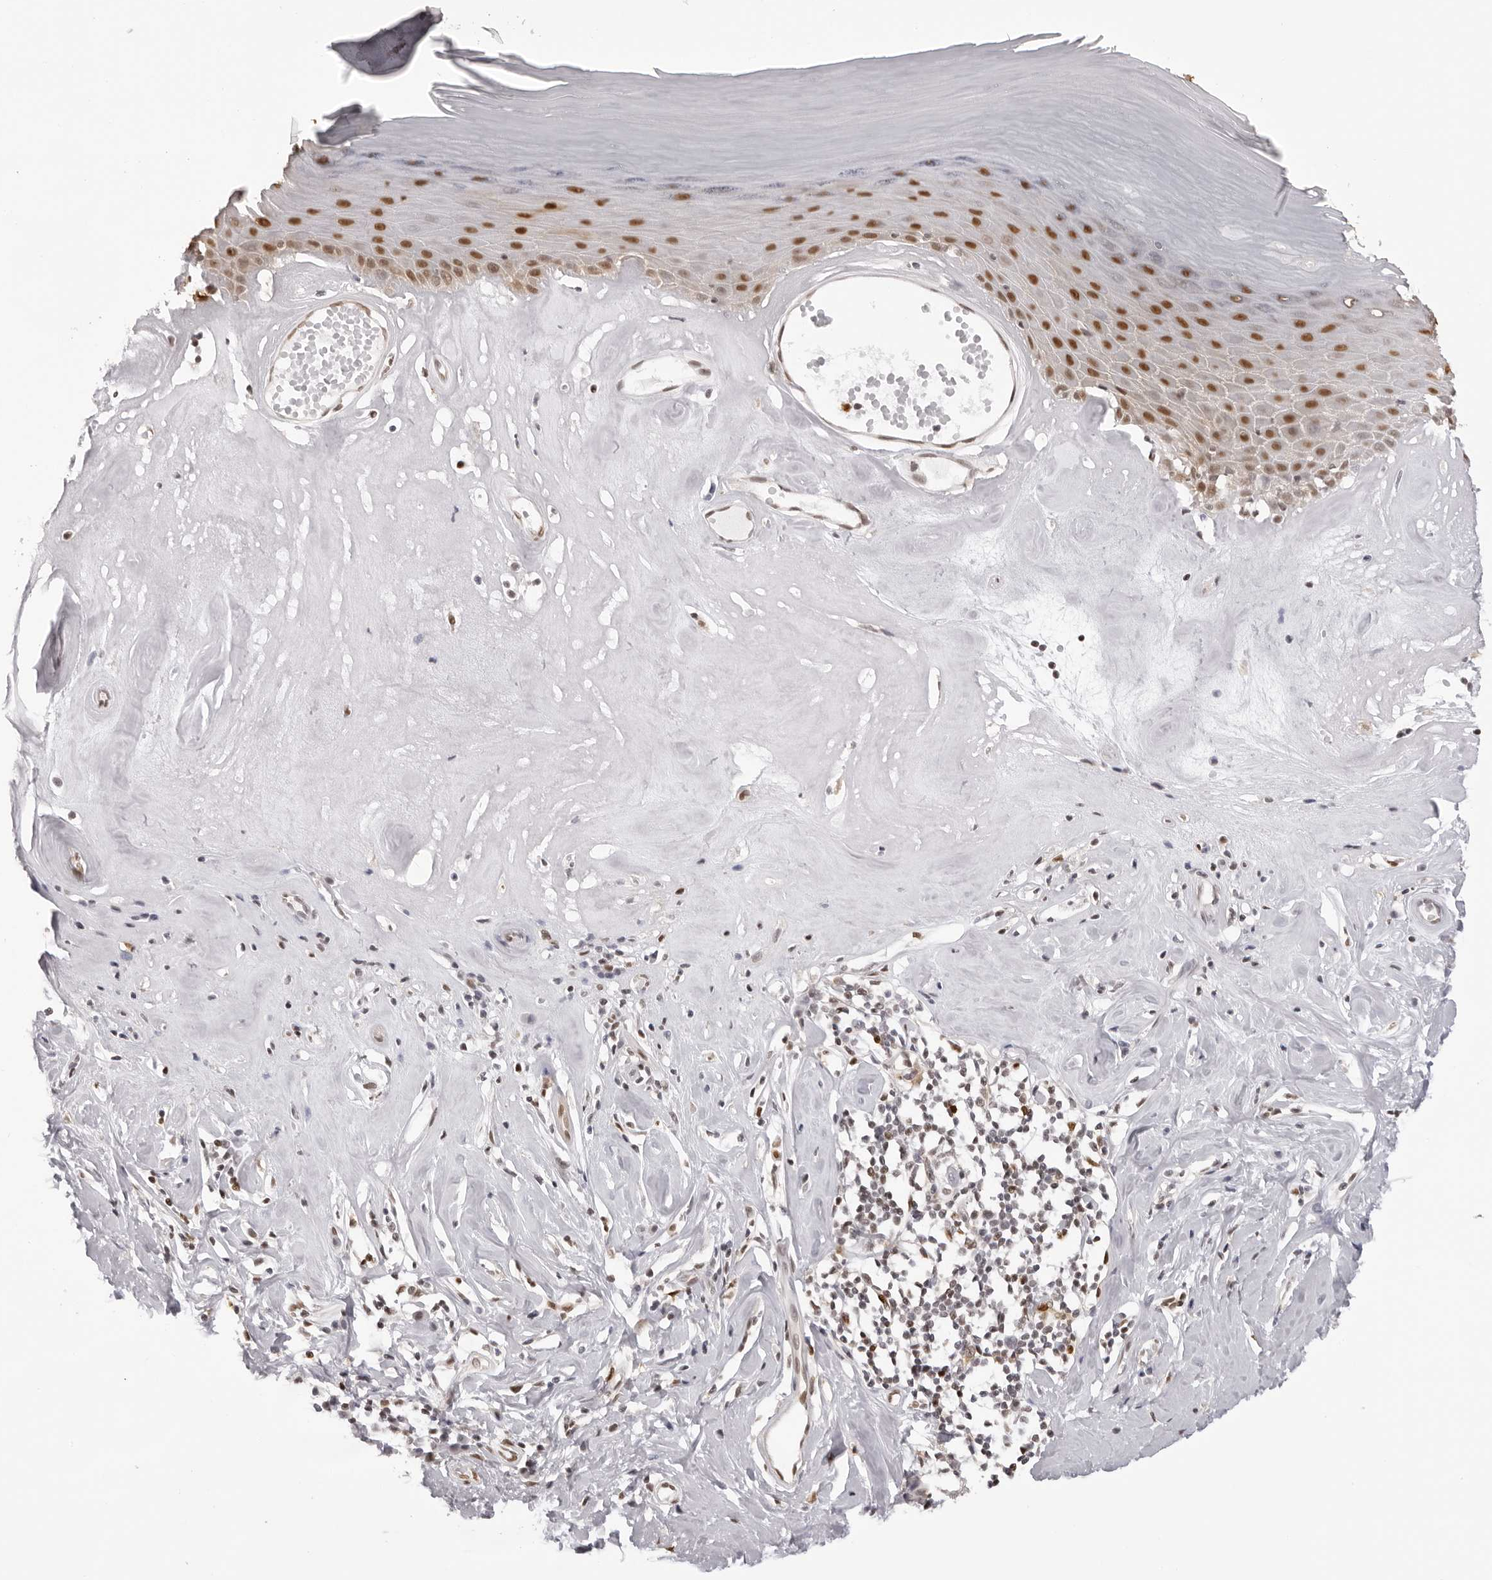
{"staining": {"intensity": "strong", "quantity": ">75%", "location": "cytoplasmic/membranous,nuclear"}, "tissue": "skin", "cell_type": "Epidermal cells", "image_type": "normal", "snomed": [{"axis": "morphology", "description": "Normal tissue, NOS"}, {"axis": "morphology", "description": "Inflammation, NOS"}, {"axis": "topography", "description": "Vulva"}], "caption": "Strong cytoplasmic/membranous,nuclear protein staining is seen in approximately >75% of epidermal cells in skin. The protein of interest is stained brown, and the nuclei are stained in blue (DAB (3,3'-diaminobenzidine) IHC with brightfield microscopy, high magnification).", "gene": "HSPA4", "patient": {"sex": "female", "age": 84}}